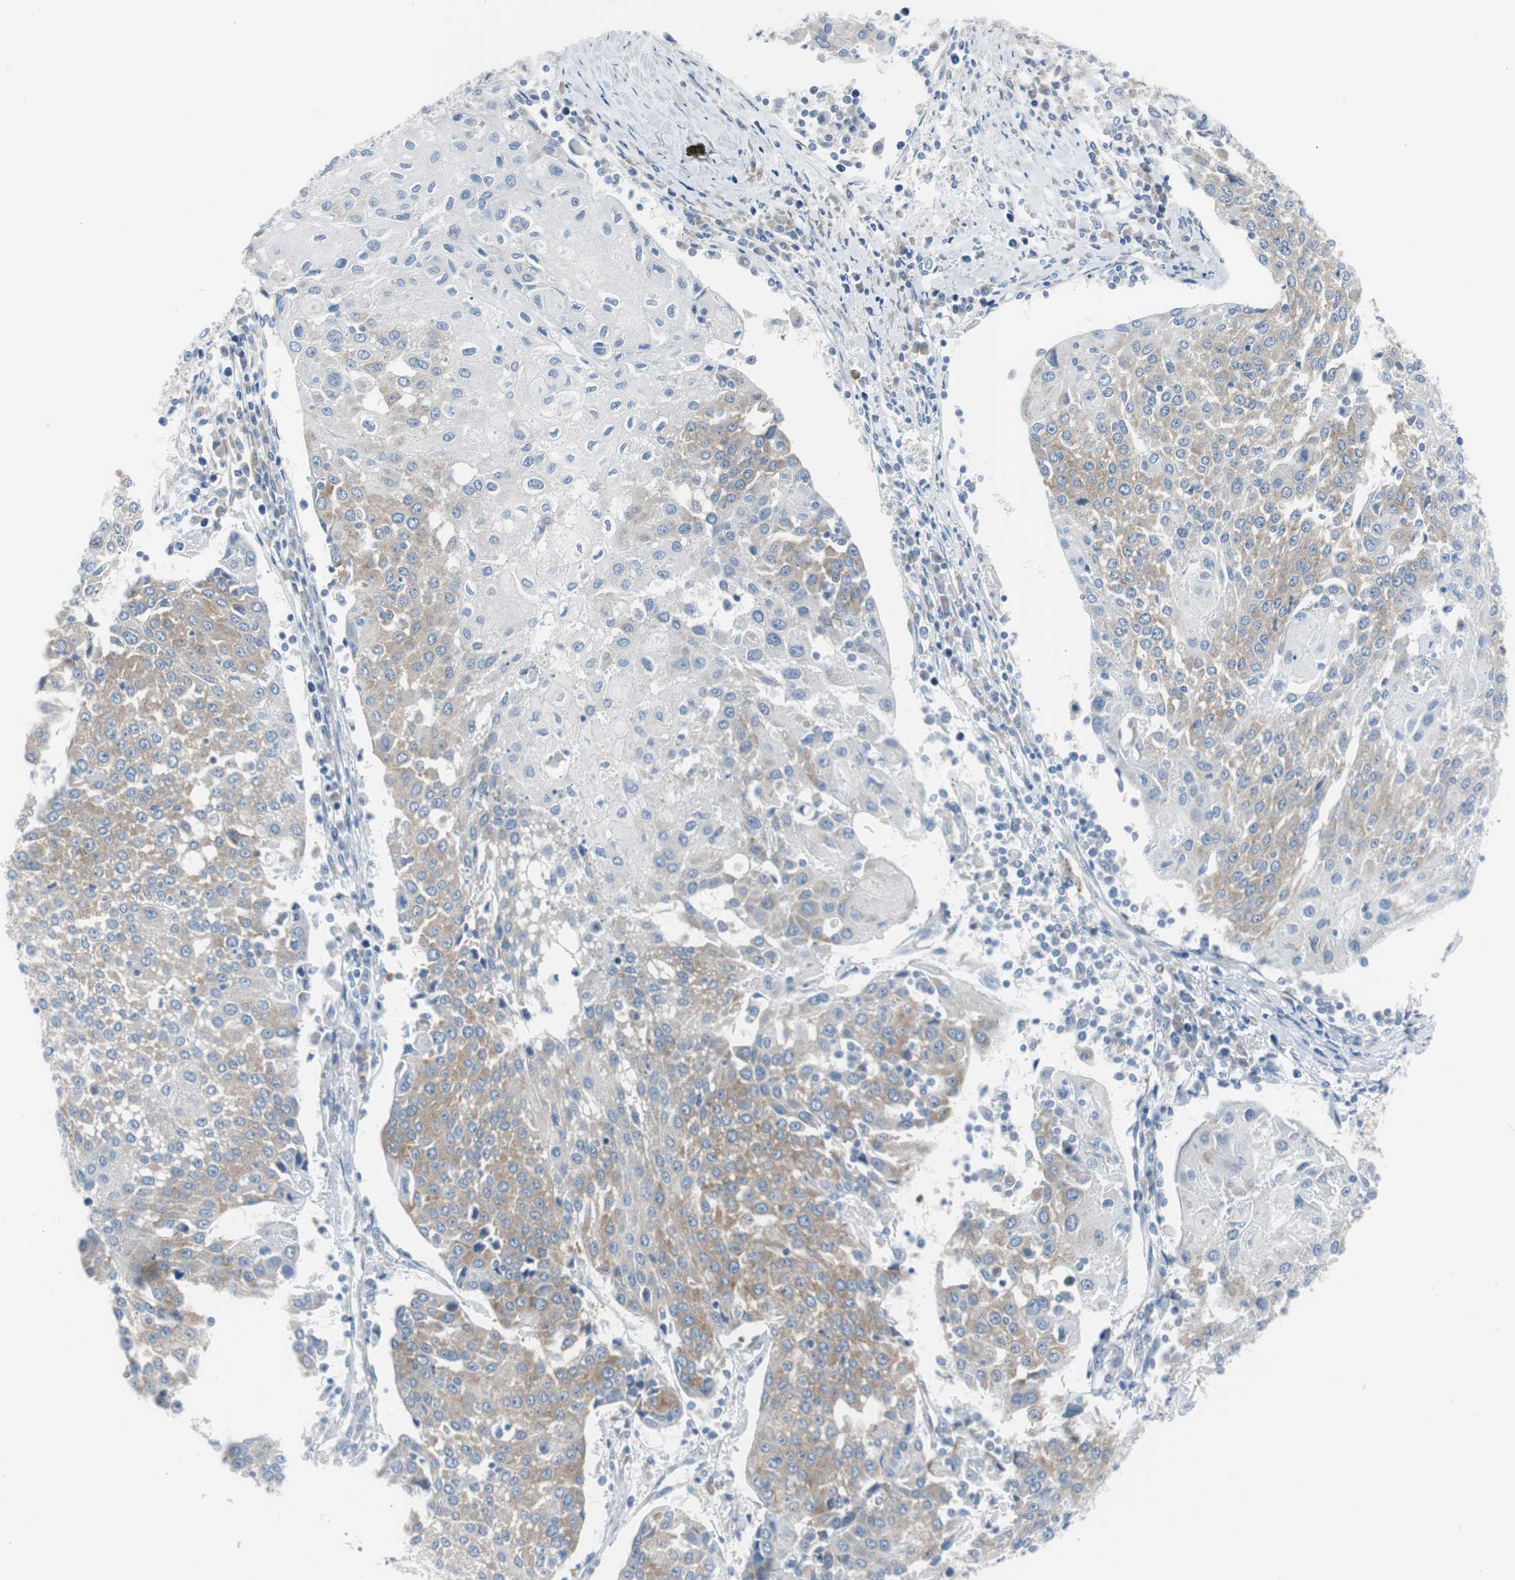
{"staining": {"intensity": "moderate", "quantity": "25%-75%", "location": "cytoplasmic/membranous"}, "tissue": "urothelial cancer", "cell_type": "Tumor cells", "image_type": "cancer", "snomed": [{"axis": "morphology", "description": "Urothelial carcinoma, High grade"}, {"axis": "topography", "description": "Urinary bladder"}], "caption": "IHC micrograph of human urothelial cancer stained for a protein (brown), which exhibits medium levels of moderate cytoplasmic/membranous positivity in about 25%-75% of tumor cells.", "gene": "RPS12", "patient": {"sex": "female", "age": 85}}